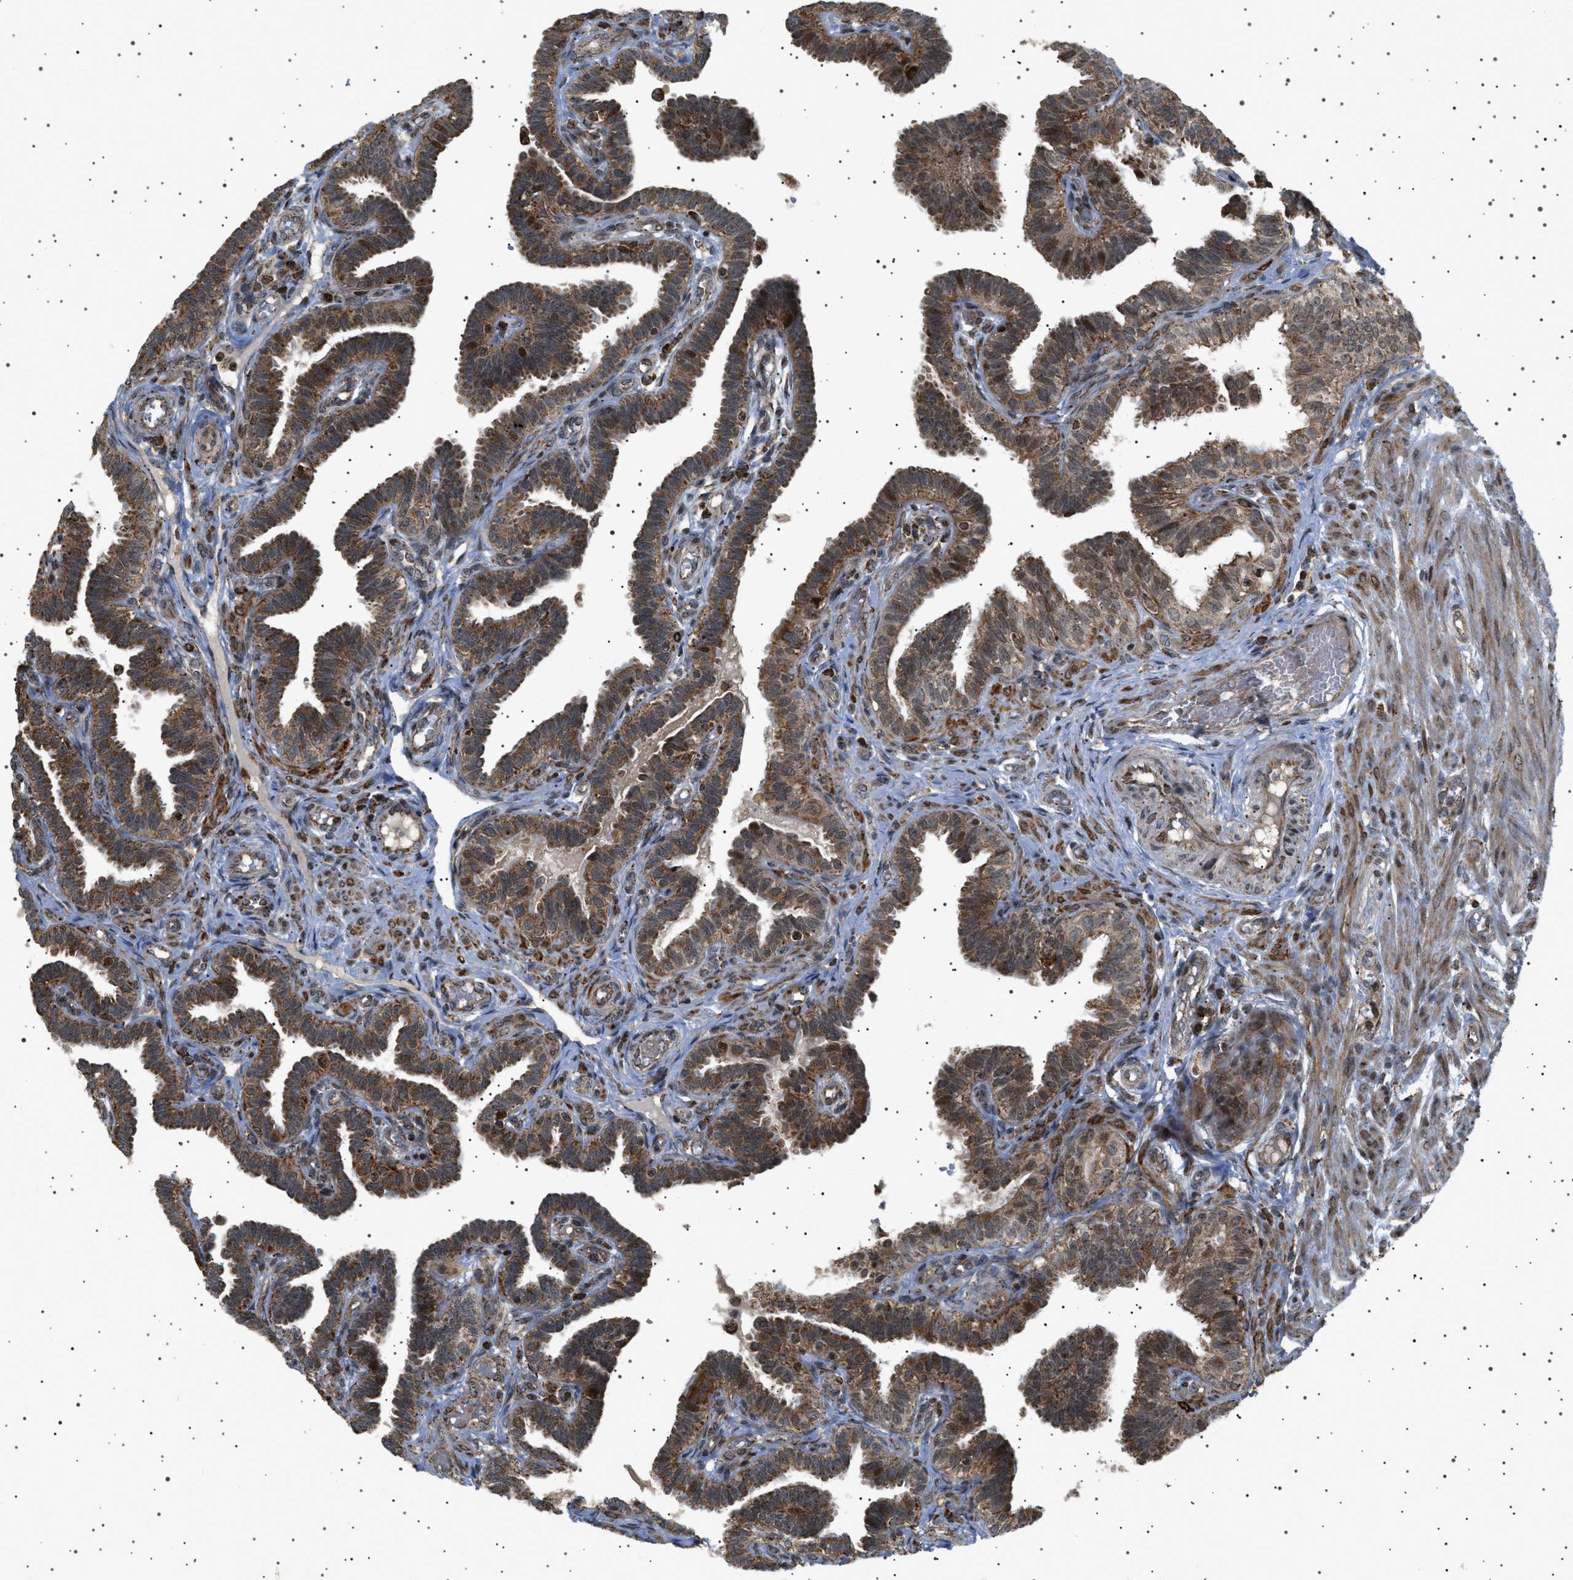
{"staining": {"intensity": "strong", "quantity": ">75%", "location": "cytoplasmic/membranous"}, "tissue": "fallopian tube", "cell_type": "Glandular cells", "image_type": "normal", "snomed": [{"axis": "morphology", "description": "Normal tissue, NOS"}, {"axis": "topography", "description": "Fallopian tube"}, {"axis": "topography", "description": "Placenta"}], "caption": "The image reveals a brown stain indicating the presence of a protein in the cytoplasmic/membranous of glandular cells in fallopian tube. (Brightfield microscopy of DAB IHC at high magnification).", "gene": "MELK", "patient": {"sex": "female", "age": 34}}